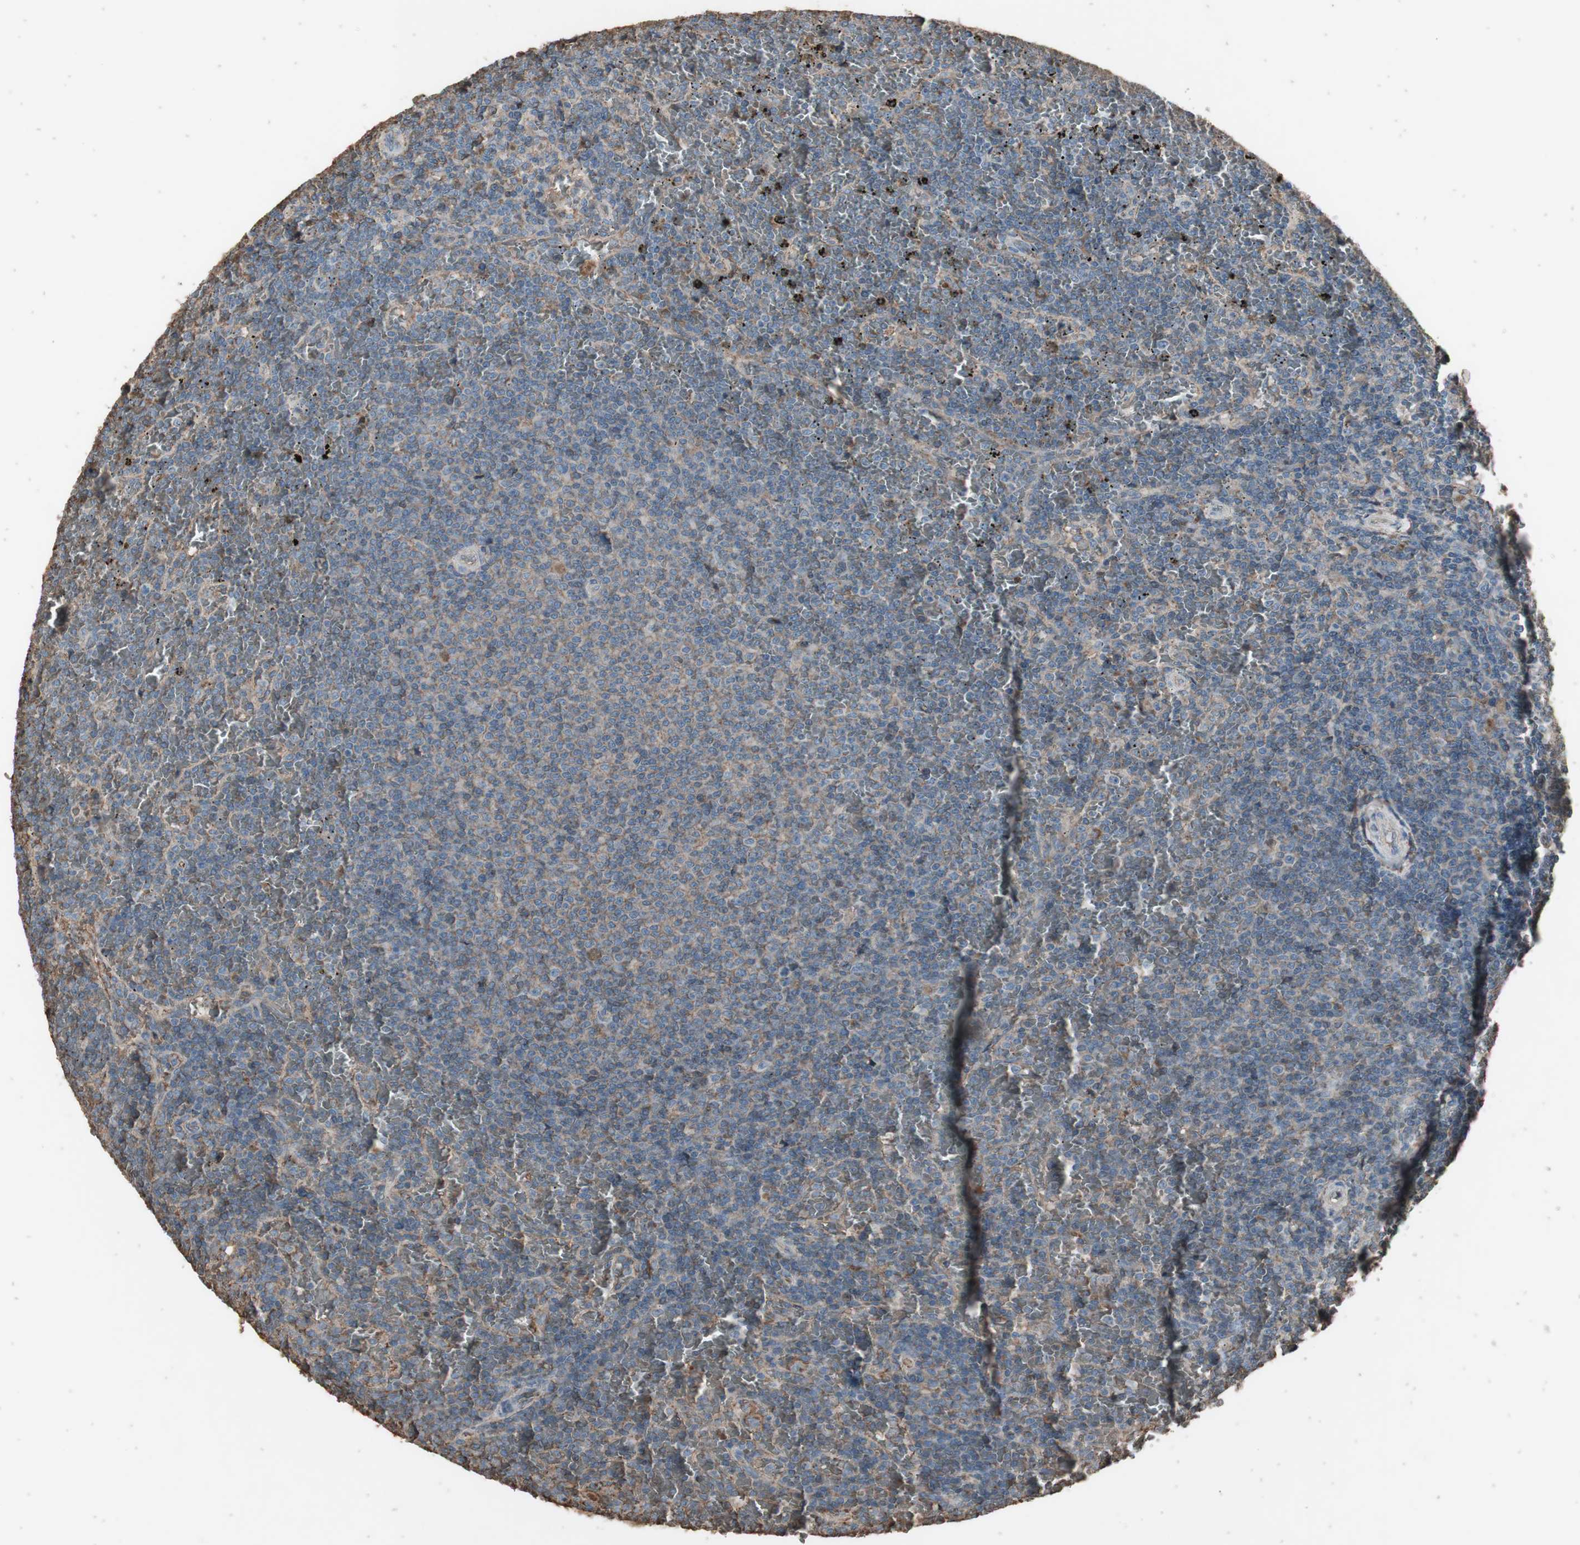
{"staining": {"intensity": "negative", "quantity": "none", "location": "none"}, "tissue": "lymphoma", "cell_type": "Tumor cells", "image_type": "cancer", "snomed": [{"axis": "morphology", "description": "Malignant lymphoma, non-Hodgkin's type, Low grade"}, {"axis": "topography", "description": "Spleen"}], "caption": "High magnification brightfield microscopy of lymphoma stained with DAB (brown) and counterstained with hematoxylin (blue): tumor cells show no significant positivity. The staining is performed using DAB (3,3'-diaminobenzidine) brown chromogen with nuclei counter-stained in using hematoxylin.", "gene": "MMP14", "patient": {"sex": "female", "age": 77}}